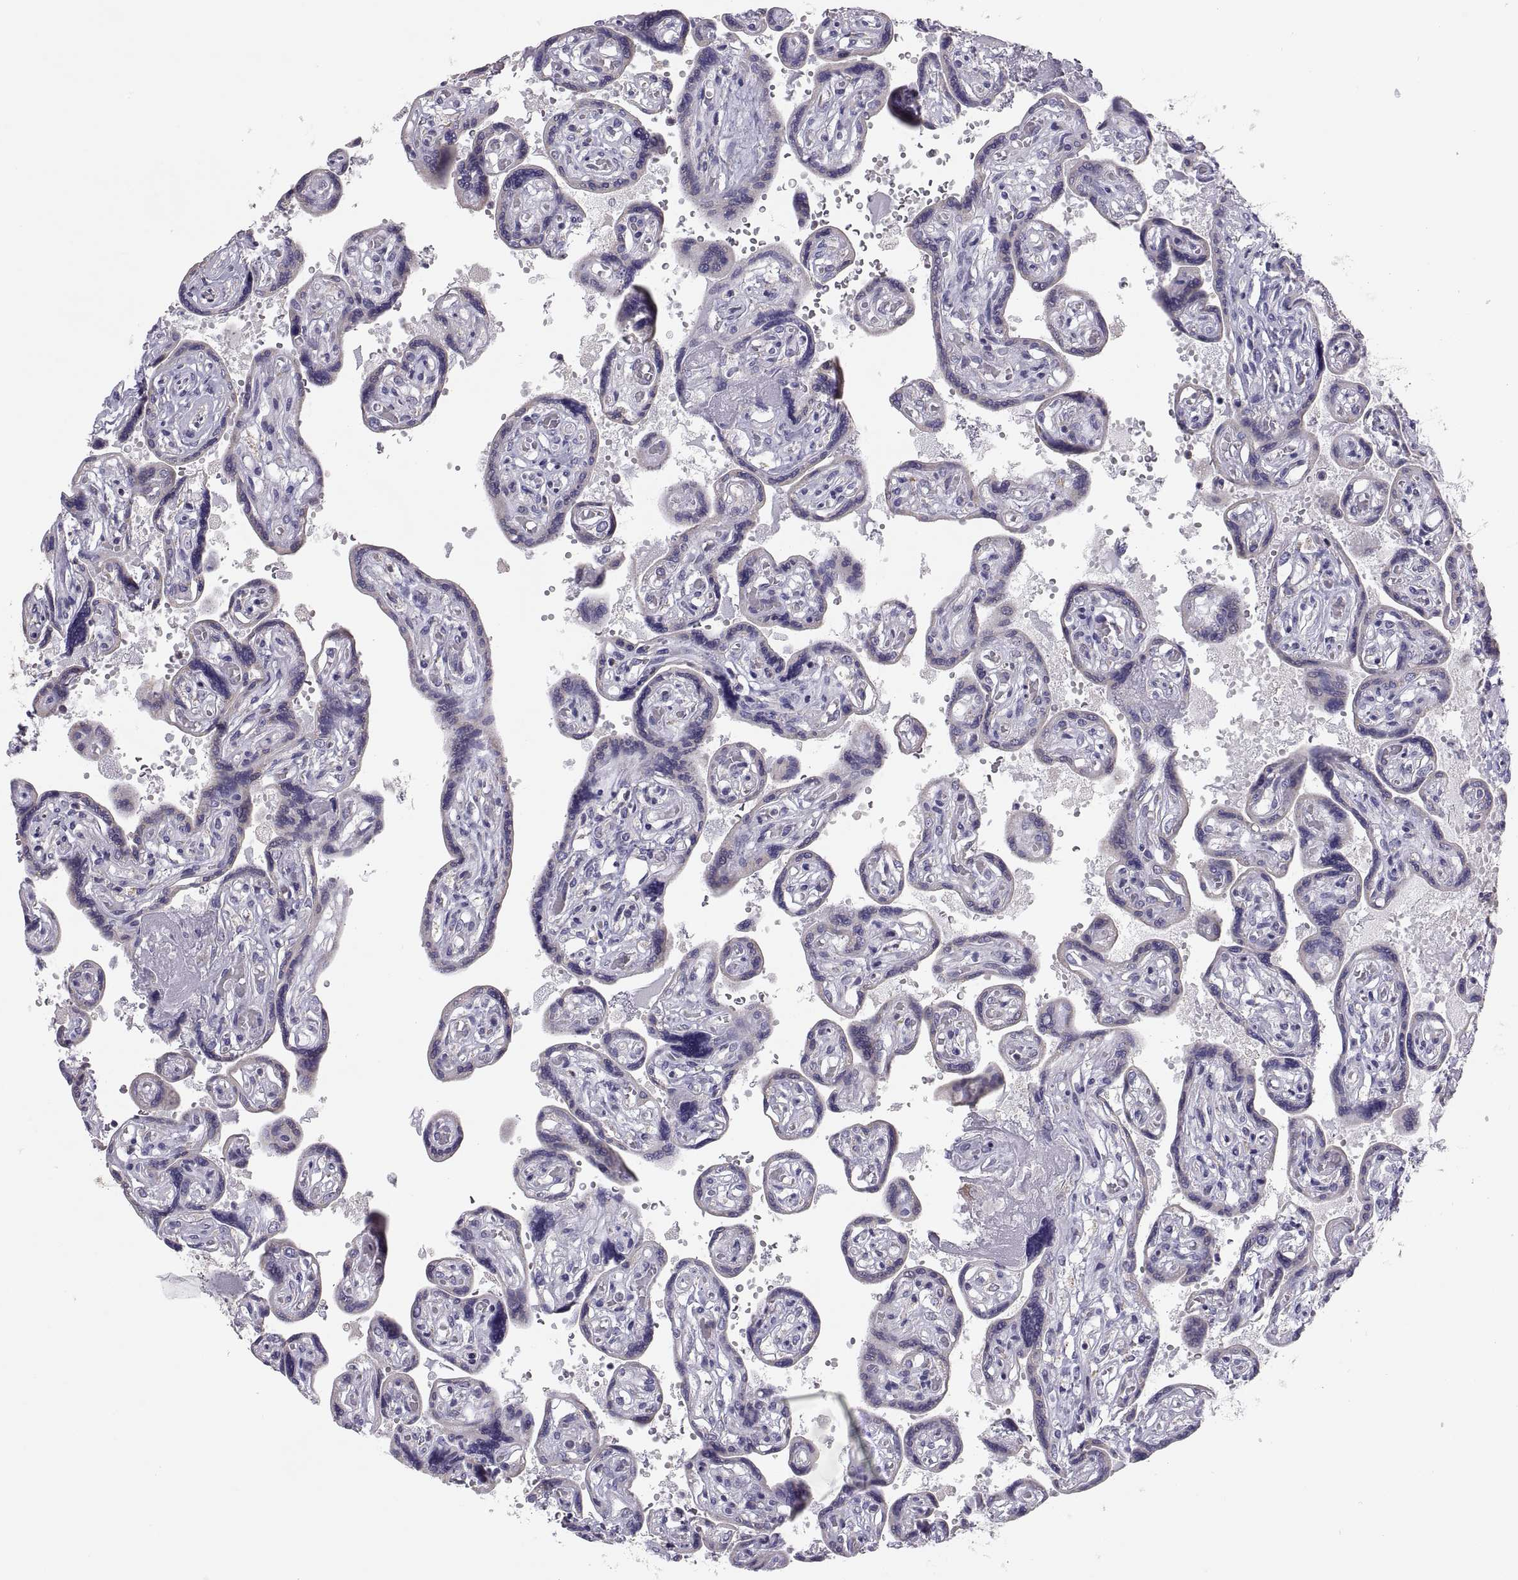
{"staining": {"intensity": "weak", "quantity": "<25%", "location": "cytoplasmic/membranous"}, "tissue": "placenta", "cell_type": "Decidual cells", "image_type": "normal", "snomed": [{"axis": "morphology", "description": "Normal tissue, NOS"}, {"axis": "topography", "description": "Placenta"}], "caption": "Immunohistochemistry (IHC) photomicrograph of normal human placenta stained for a protein (brown), which displays no staining in decidual cells.", "gene": "TNNC1", "patient": {"sex": "female", "age": 32}}